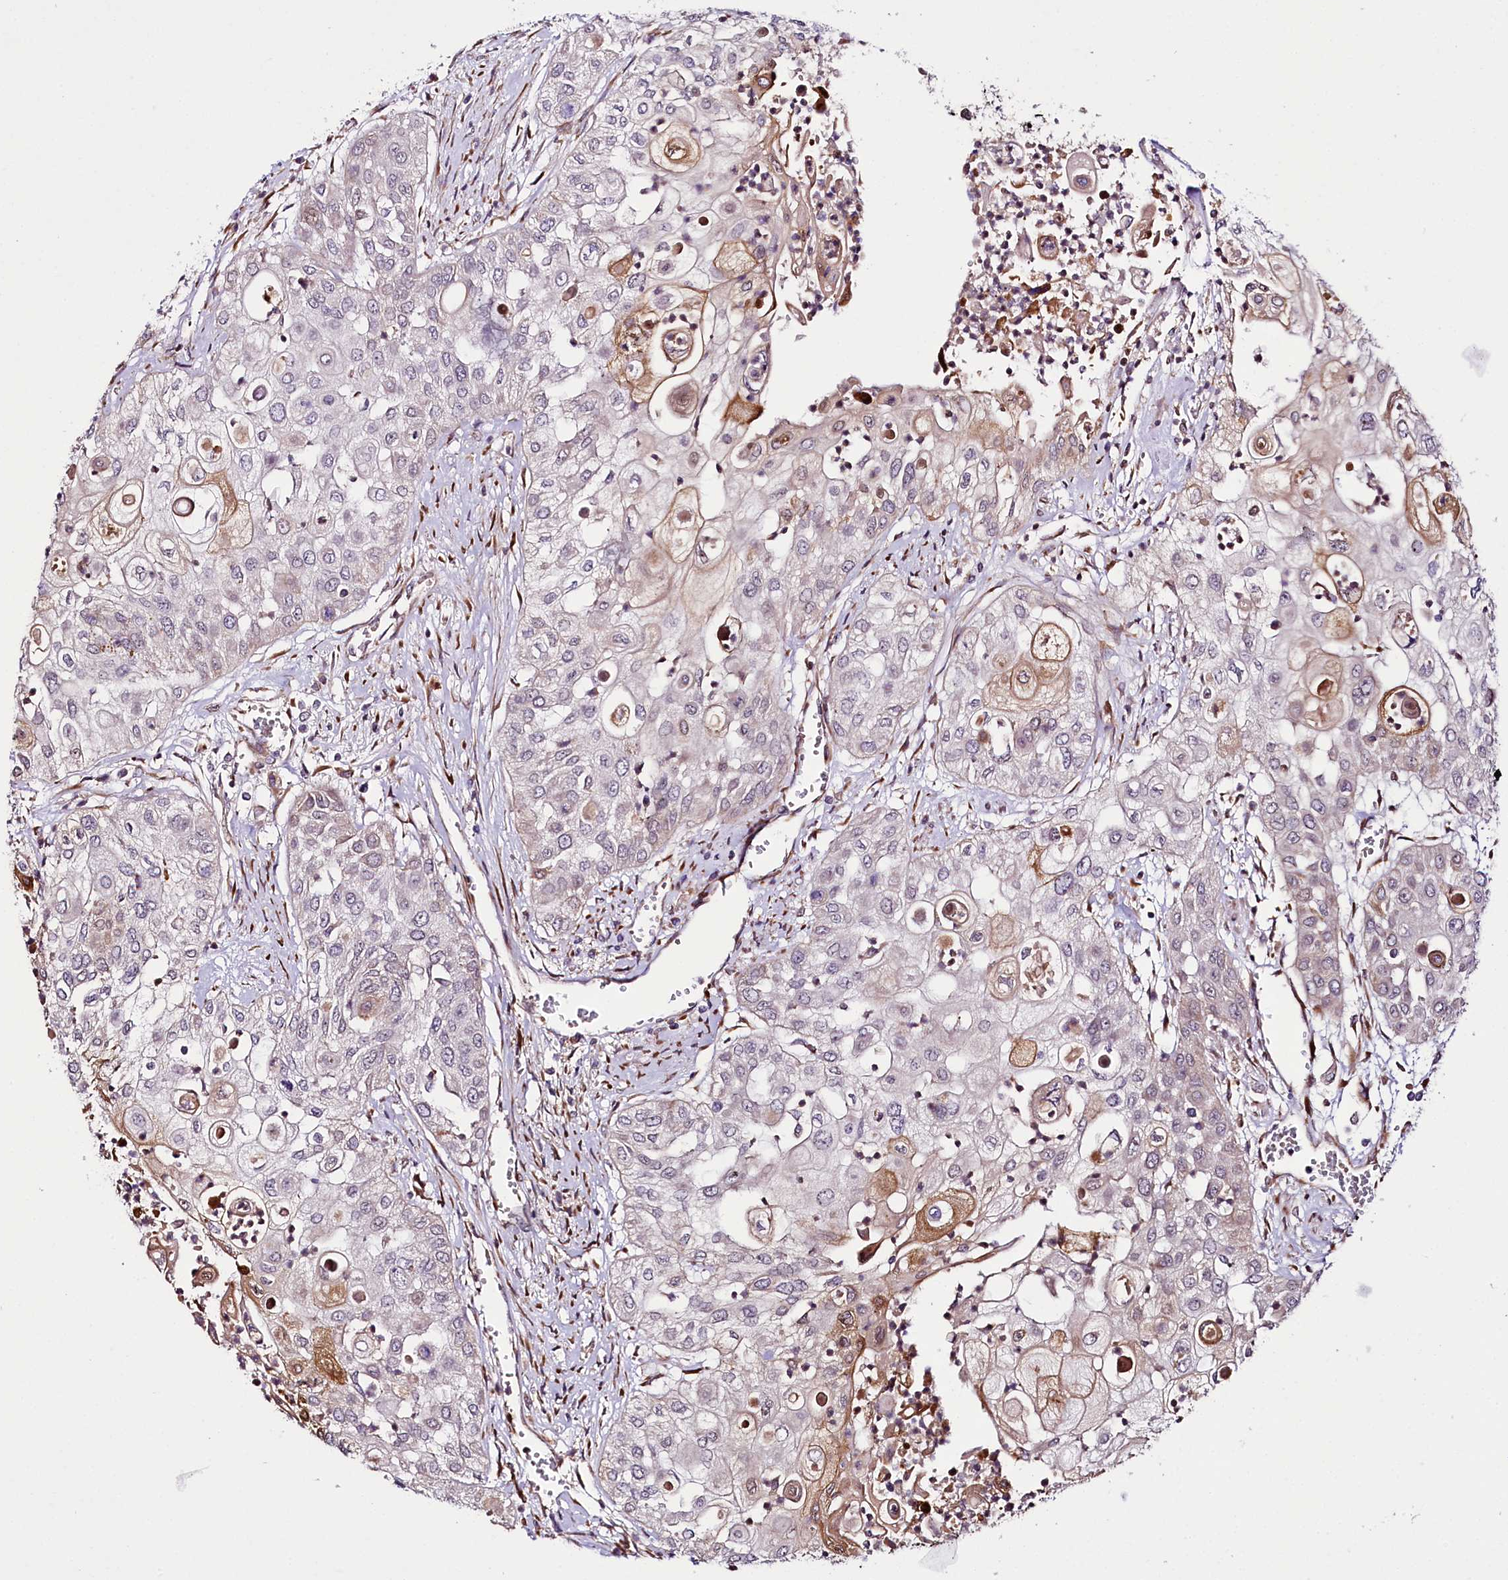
{"staining": {"intensity": "moderate", "quantity": "<25%", "location": "cytoplasmic/membranous"}, "tissue": "urothelial cancer", "cell_type": "Tumor cells", "image_type": "cancer", "snomed": [{"axis": "morphology", "description": "Urothelial carcinoma, High grade"}, {"axis": "topography", "description": "Urinary bladder"}], "caption": "The histopathology image reveals staining of urothelial cancer, revealing moderate cytoplasmic/membranous protein positivity (brown color) within tumor cells.", "gene": "CUTC", "patient": {"sex": "female", "age": 79}}